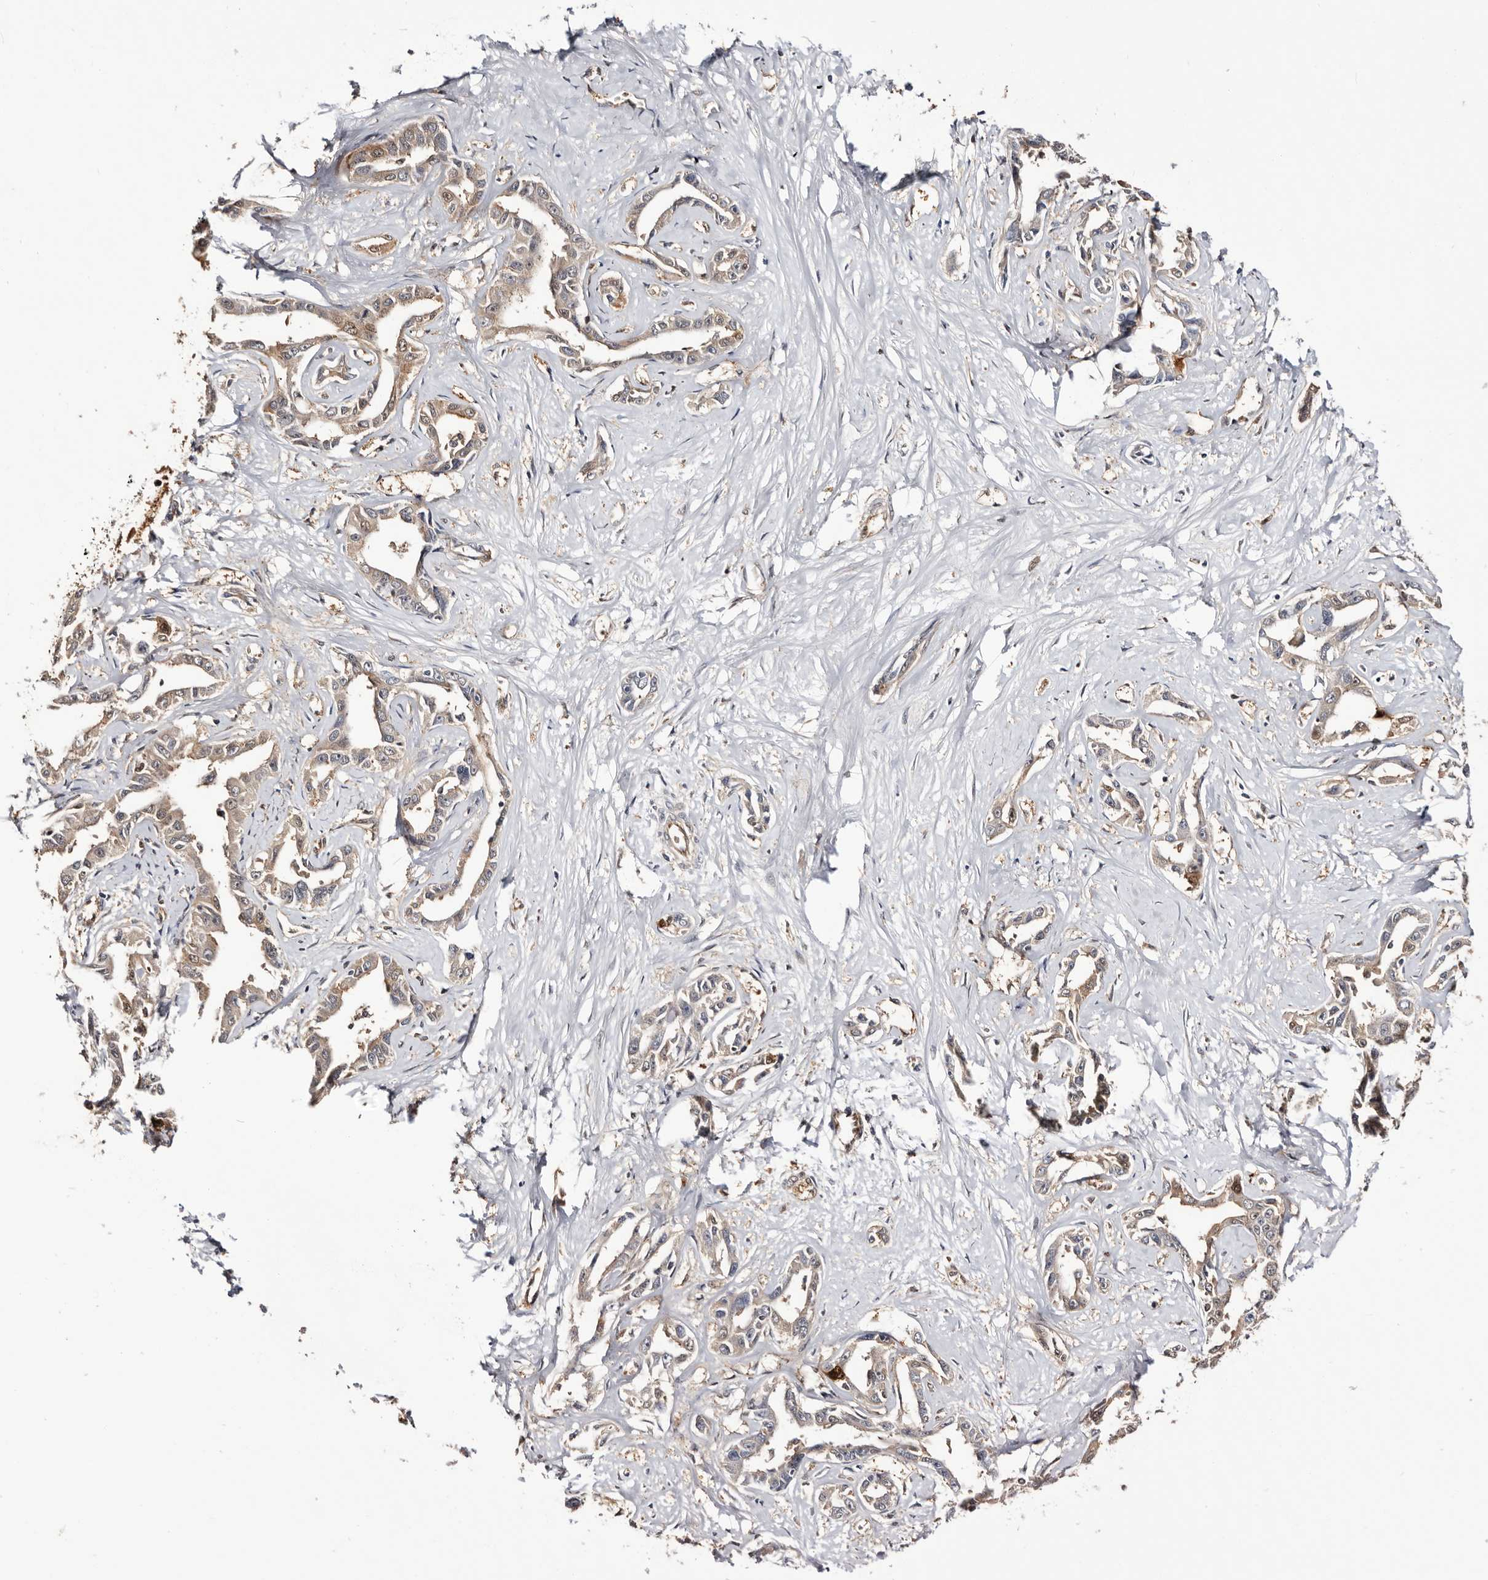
{"staining": {"intensity": "weak", "quantity": ">75%", "location": "cytoplasmic/membranous"}, "tissue": "liver cancer", "cell_type": "Tumor cells", "image_type": "cancer", "snomed": [{"axis": "morphology", "description": "Cholangiocarcinoma"}, {"axis": "topography", "description": "Liver"}], "caption": "A low amount of weak cytoplasmic/membranous expression is appreciated in approximately >75% of tumor cells in liver cholangiocarcinoma tissue.", "gene": "TP53I3", "patient": {"sex": "male", "age": 59}}